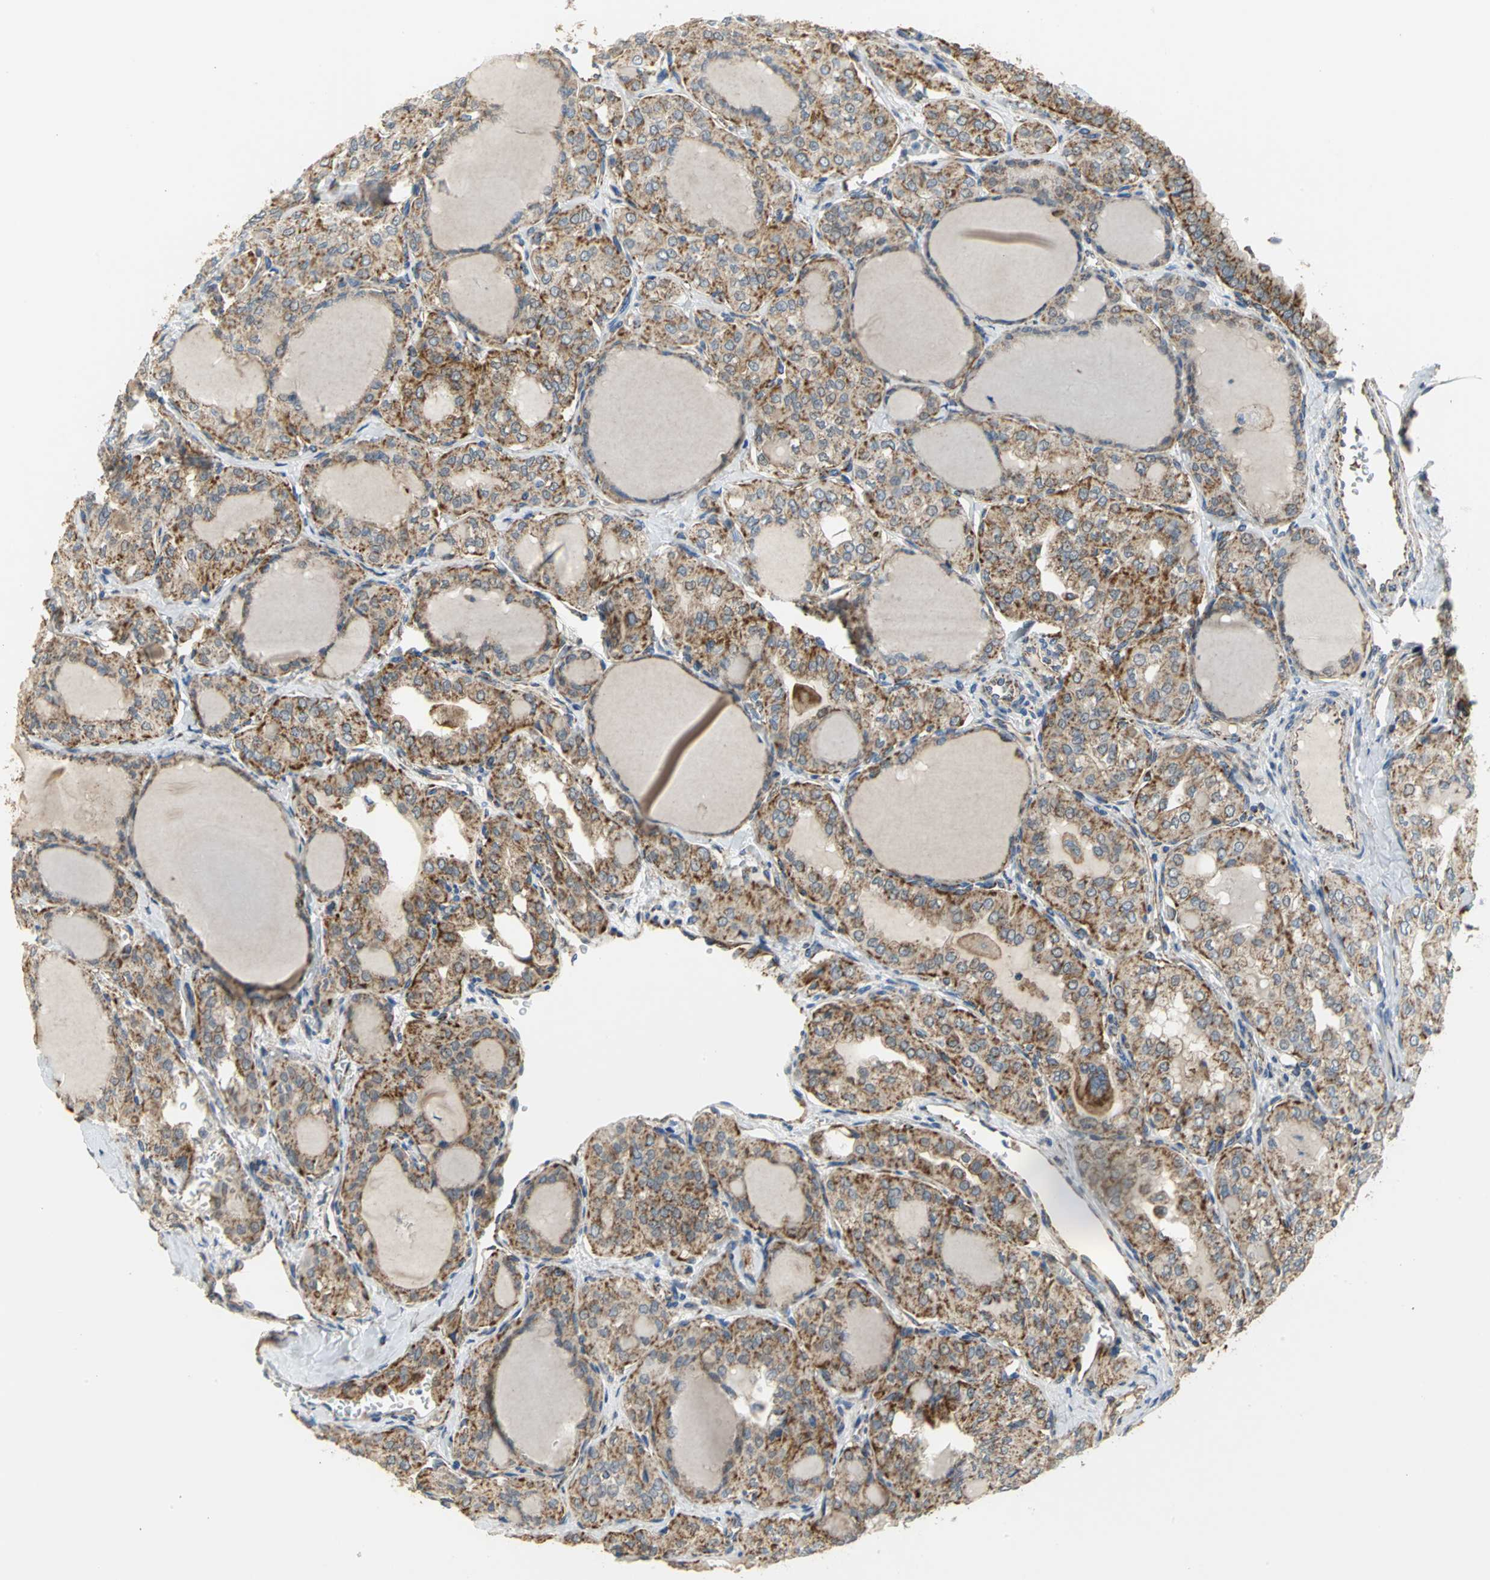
{"staining": {"intensity": "strong", "quantity": ">75%", "location": "cytoplasmic/membranous"}, "tissue": "thyroid cancer", "cell_type": "Tumor cells", "image_type": "cancer", "snomed": [{"axis": "morphology", "description": "Papillary adenocarcinoma, NOS"}, {"axis": "topography", "description": "Thyroid gland"}], "caption": "Human thyroid papillary adenocarcinoma stained with a brown dye displays strong cytoplasmic/membranous positive expression in about >75% of tumor cells.", "gene": "NDUFB5", "patient": {"sex": "male", "age": 20}}